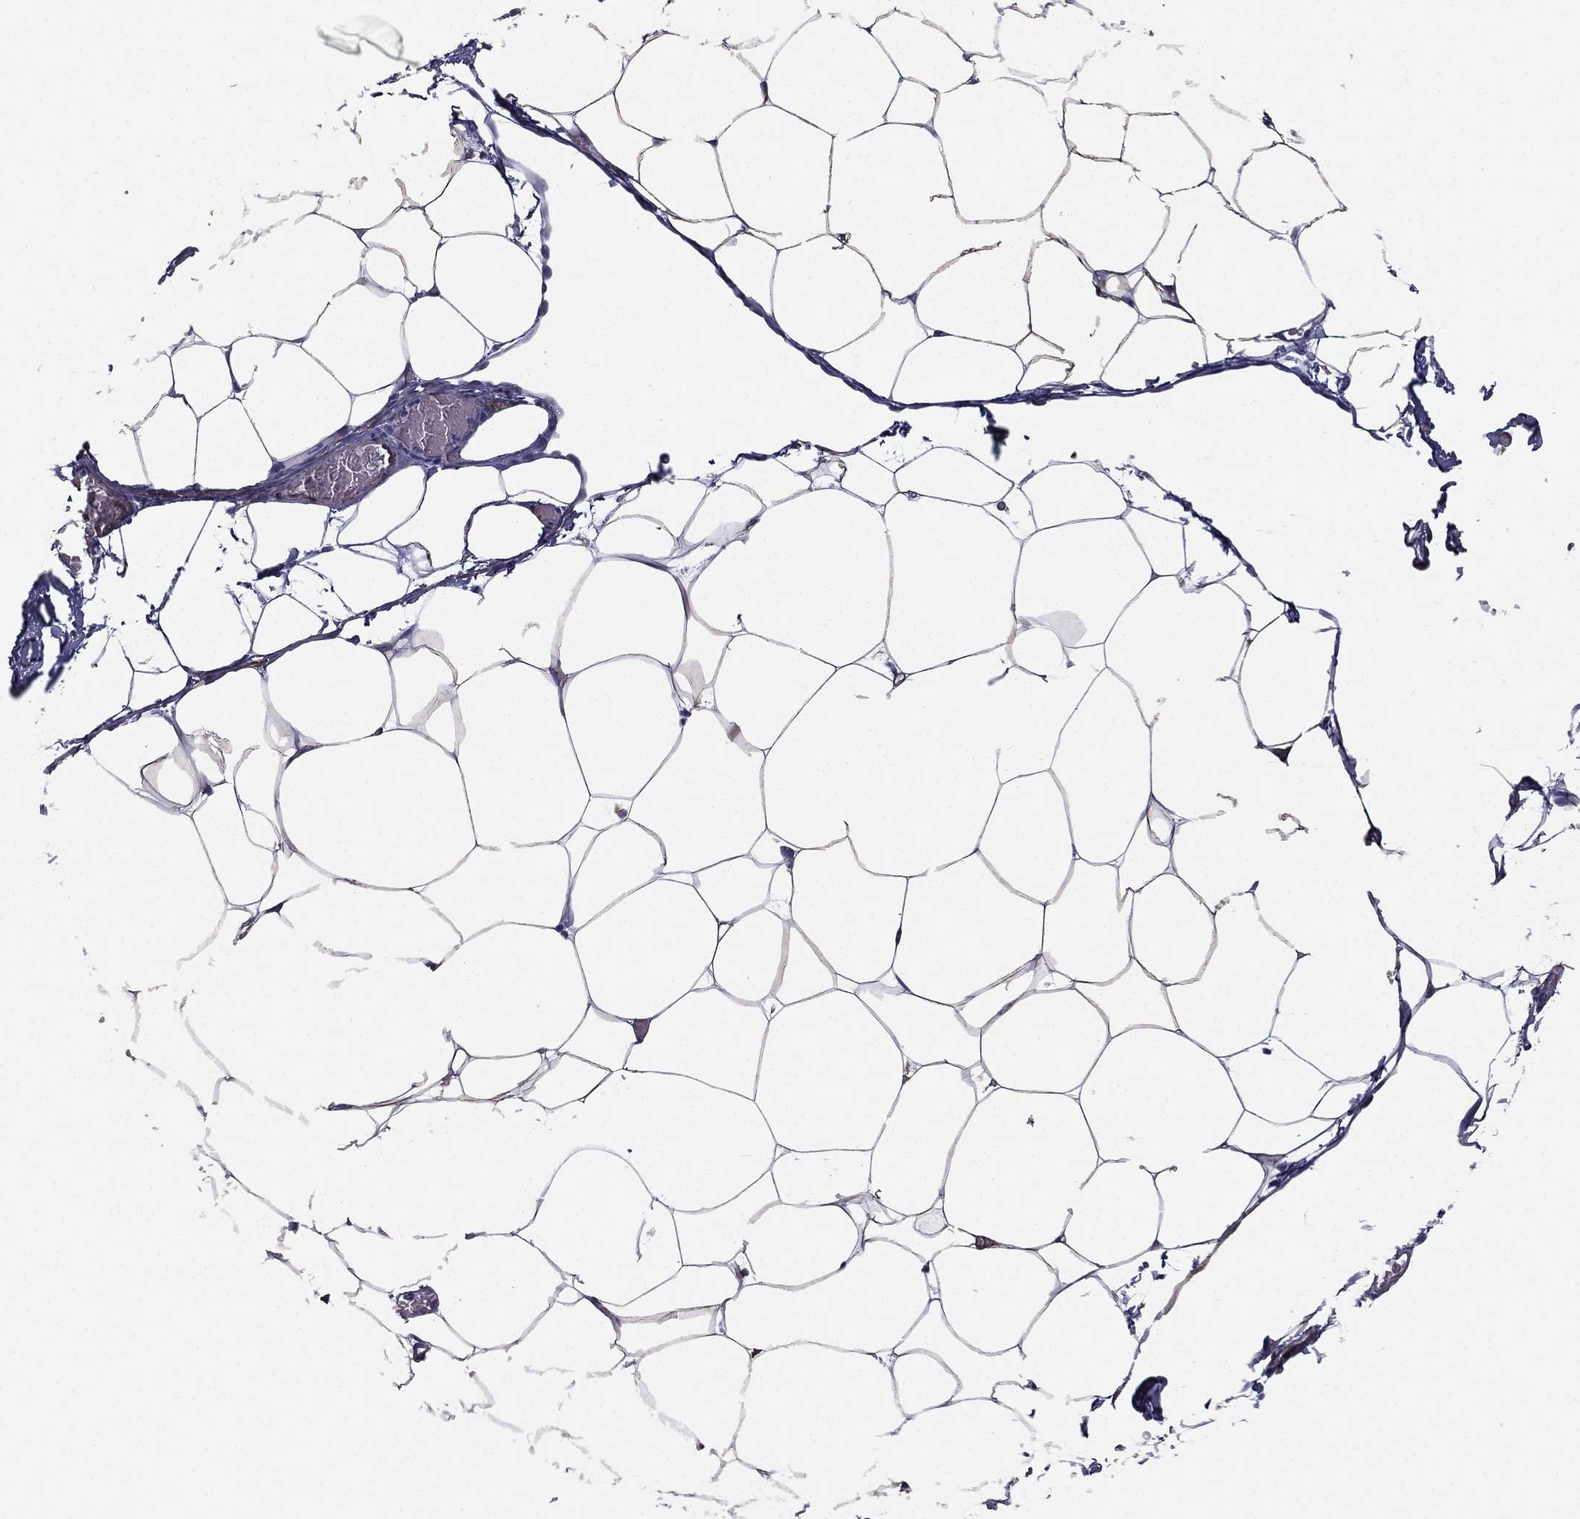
{"staining": {"intensity": "negative", "quantity": "none", "location": "none"}, "tissue": "adipose tissue", "cell_type": "Adipocytes", "image_type": "normal", "snomed": [{"axis": "morphology", "description": "Normal tissue, NOS"}, {"axis": "topography", "description": "Adipose tissue"}], "caption": "The photomicrograph reveals no significant positivity in adipocytes of adipose tissue. Nuclei are stained in blue.", "gene": "CAVIN3", "patient": {"sex": "male", "age": 57}}